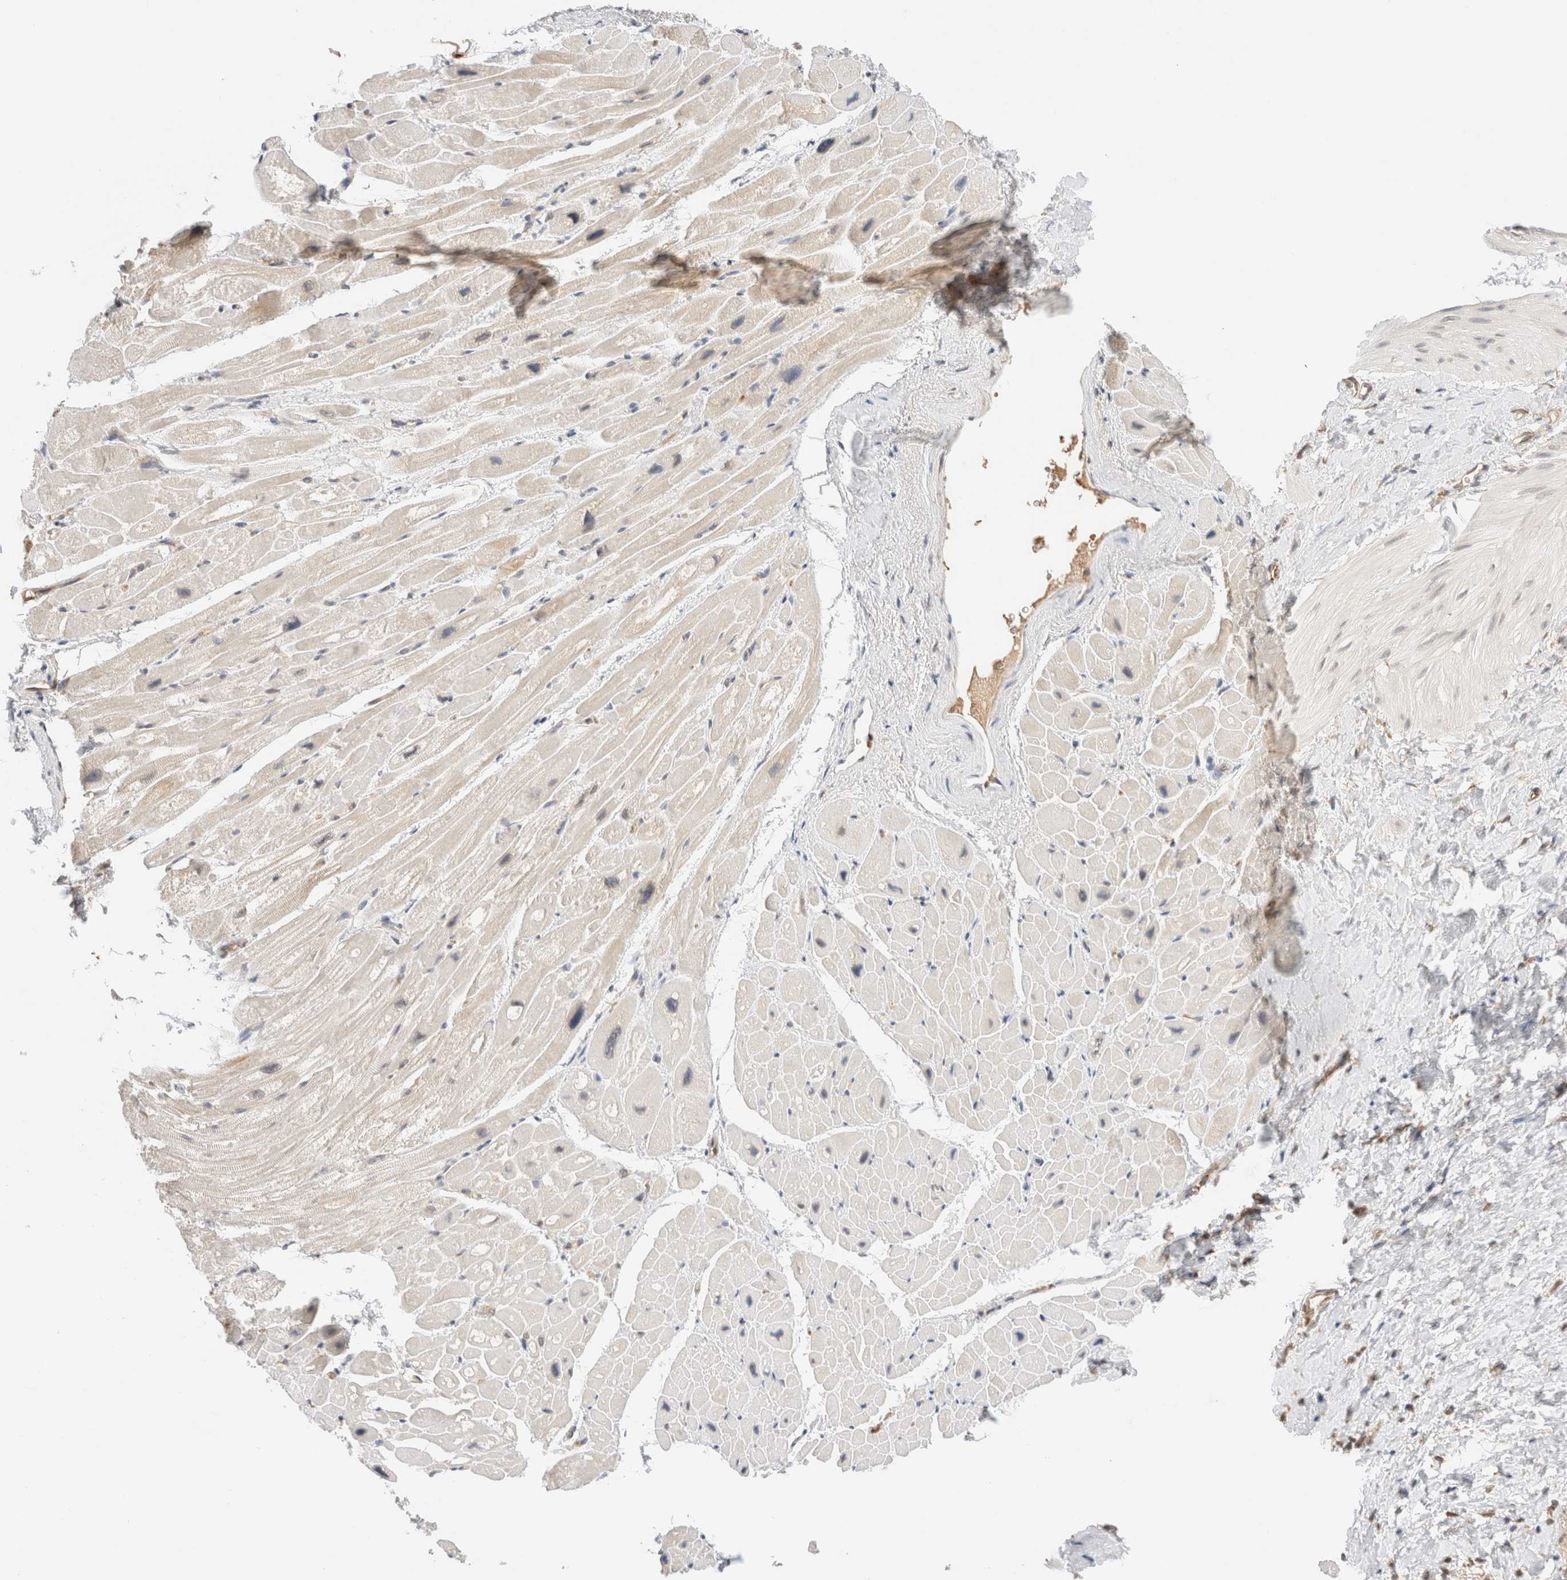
{"staining": {"intensity": "weak", "quantity": "<25%", "location": "cytoplasmic/membranous"}, "tissue": "heart muscle", "cell_type": "Cardiomyocytes", "image_type": "normal", "snomed": [{"axis": "morphology", "description": "Normal tissue, NOS"}, {"axis": "topography", "description": "Heart"}], "caption": "The photomicrograph shows no staining of cardiomyocytes in benign heart muscle.", "gene": "SYVN1", "patient": {"sex": "male", "age": 49}}